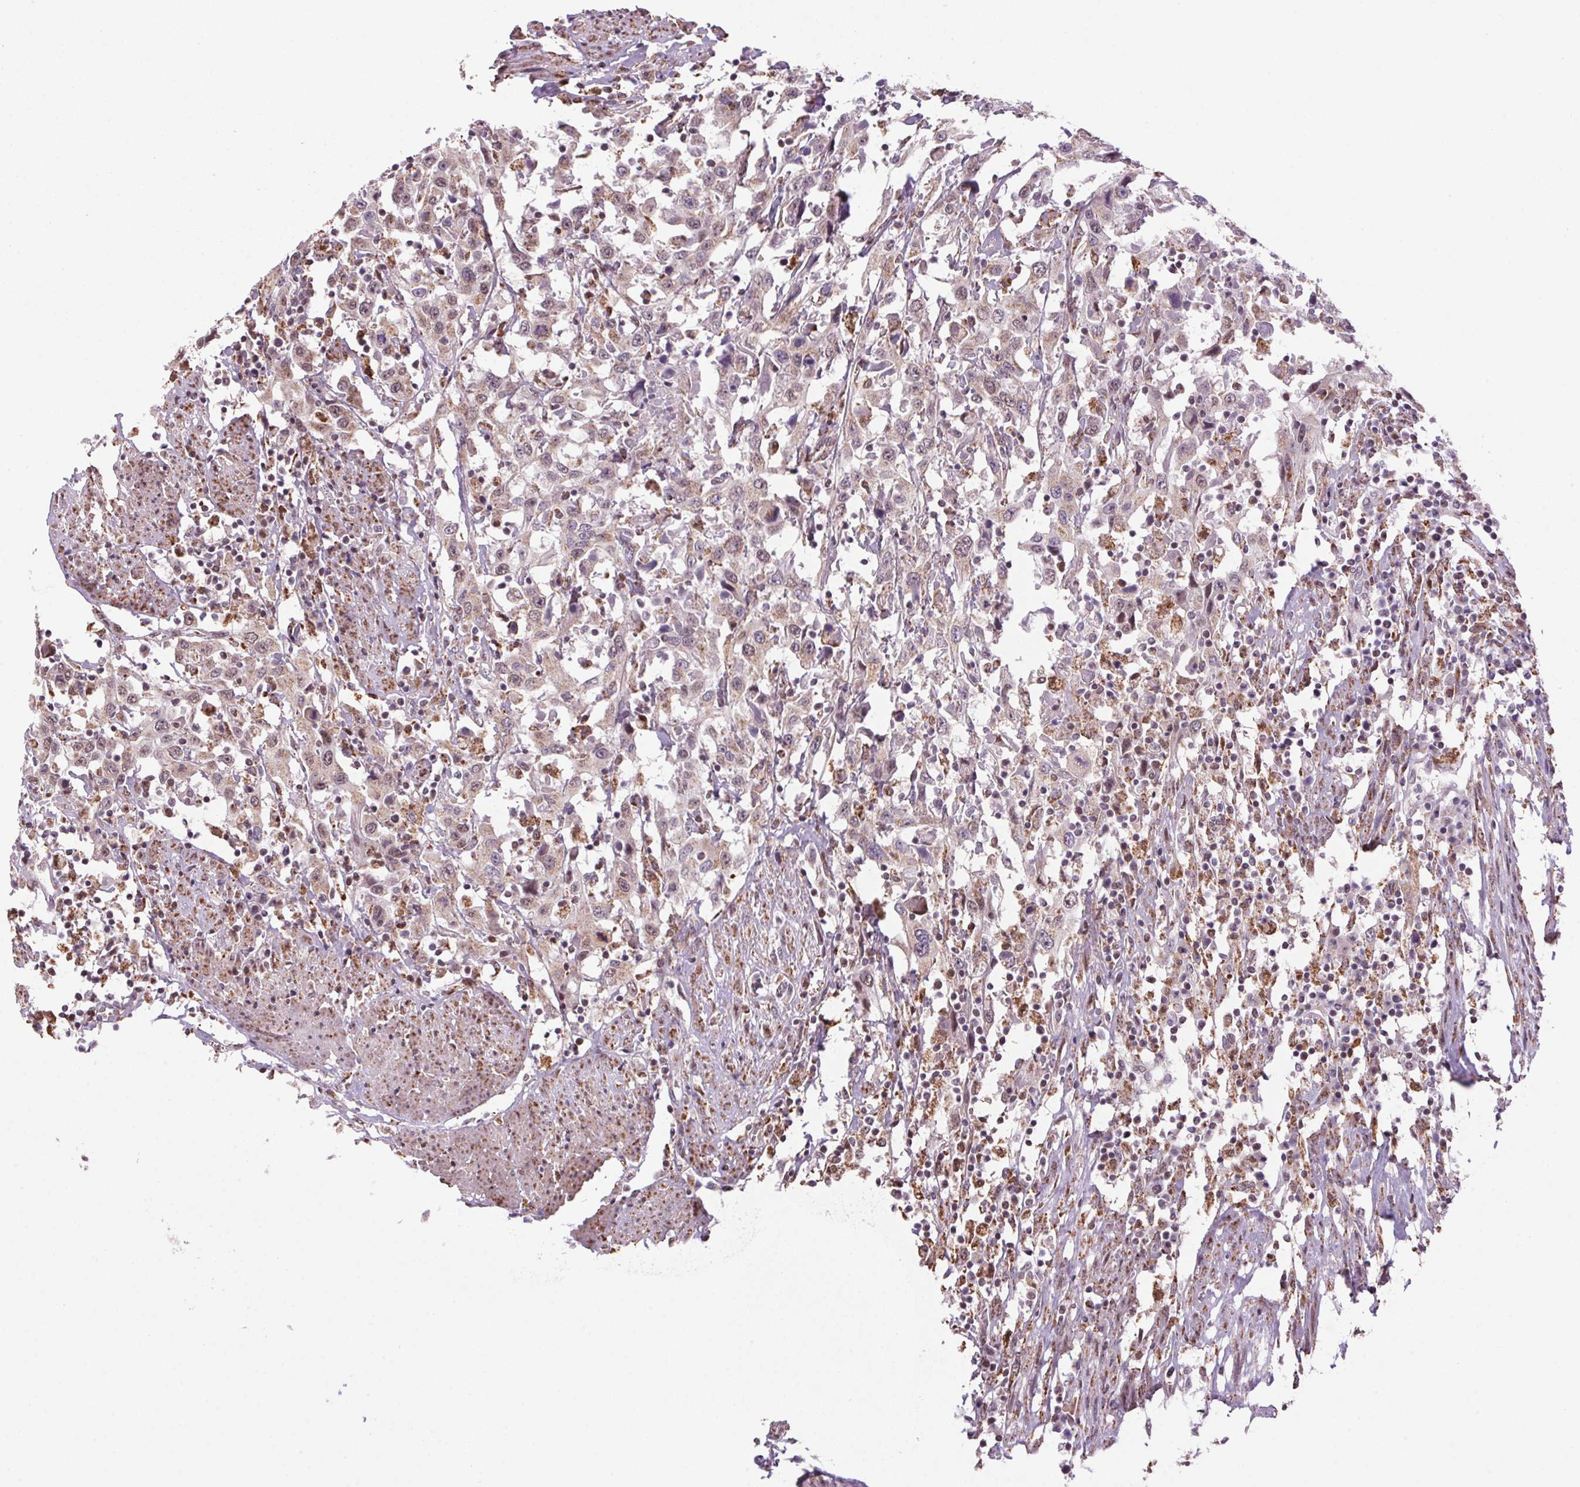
{"staining": {"intensity": "weak", "quantity": "<25%", "location": "cytoplasmic/membranous"}, "tissue": "urothelial cancer", "cell_type": "Tumor cells", "image_type": "cancer", "snomed": [{"axis": "morphology", "description": "Urothelial carcinoma, High grade"}, {"axis": "topography", "description": "Urinary bladder"}], "caption": "Immunohistochemistry photomicrograph of neoplastic tissue: high-grade urothelial carcinoma stained with DAB shows no significant protein staining in tumor cells.", "gene": "AKR1E2", "patient": {"sex": "male", "age": 61}}